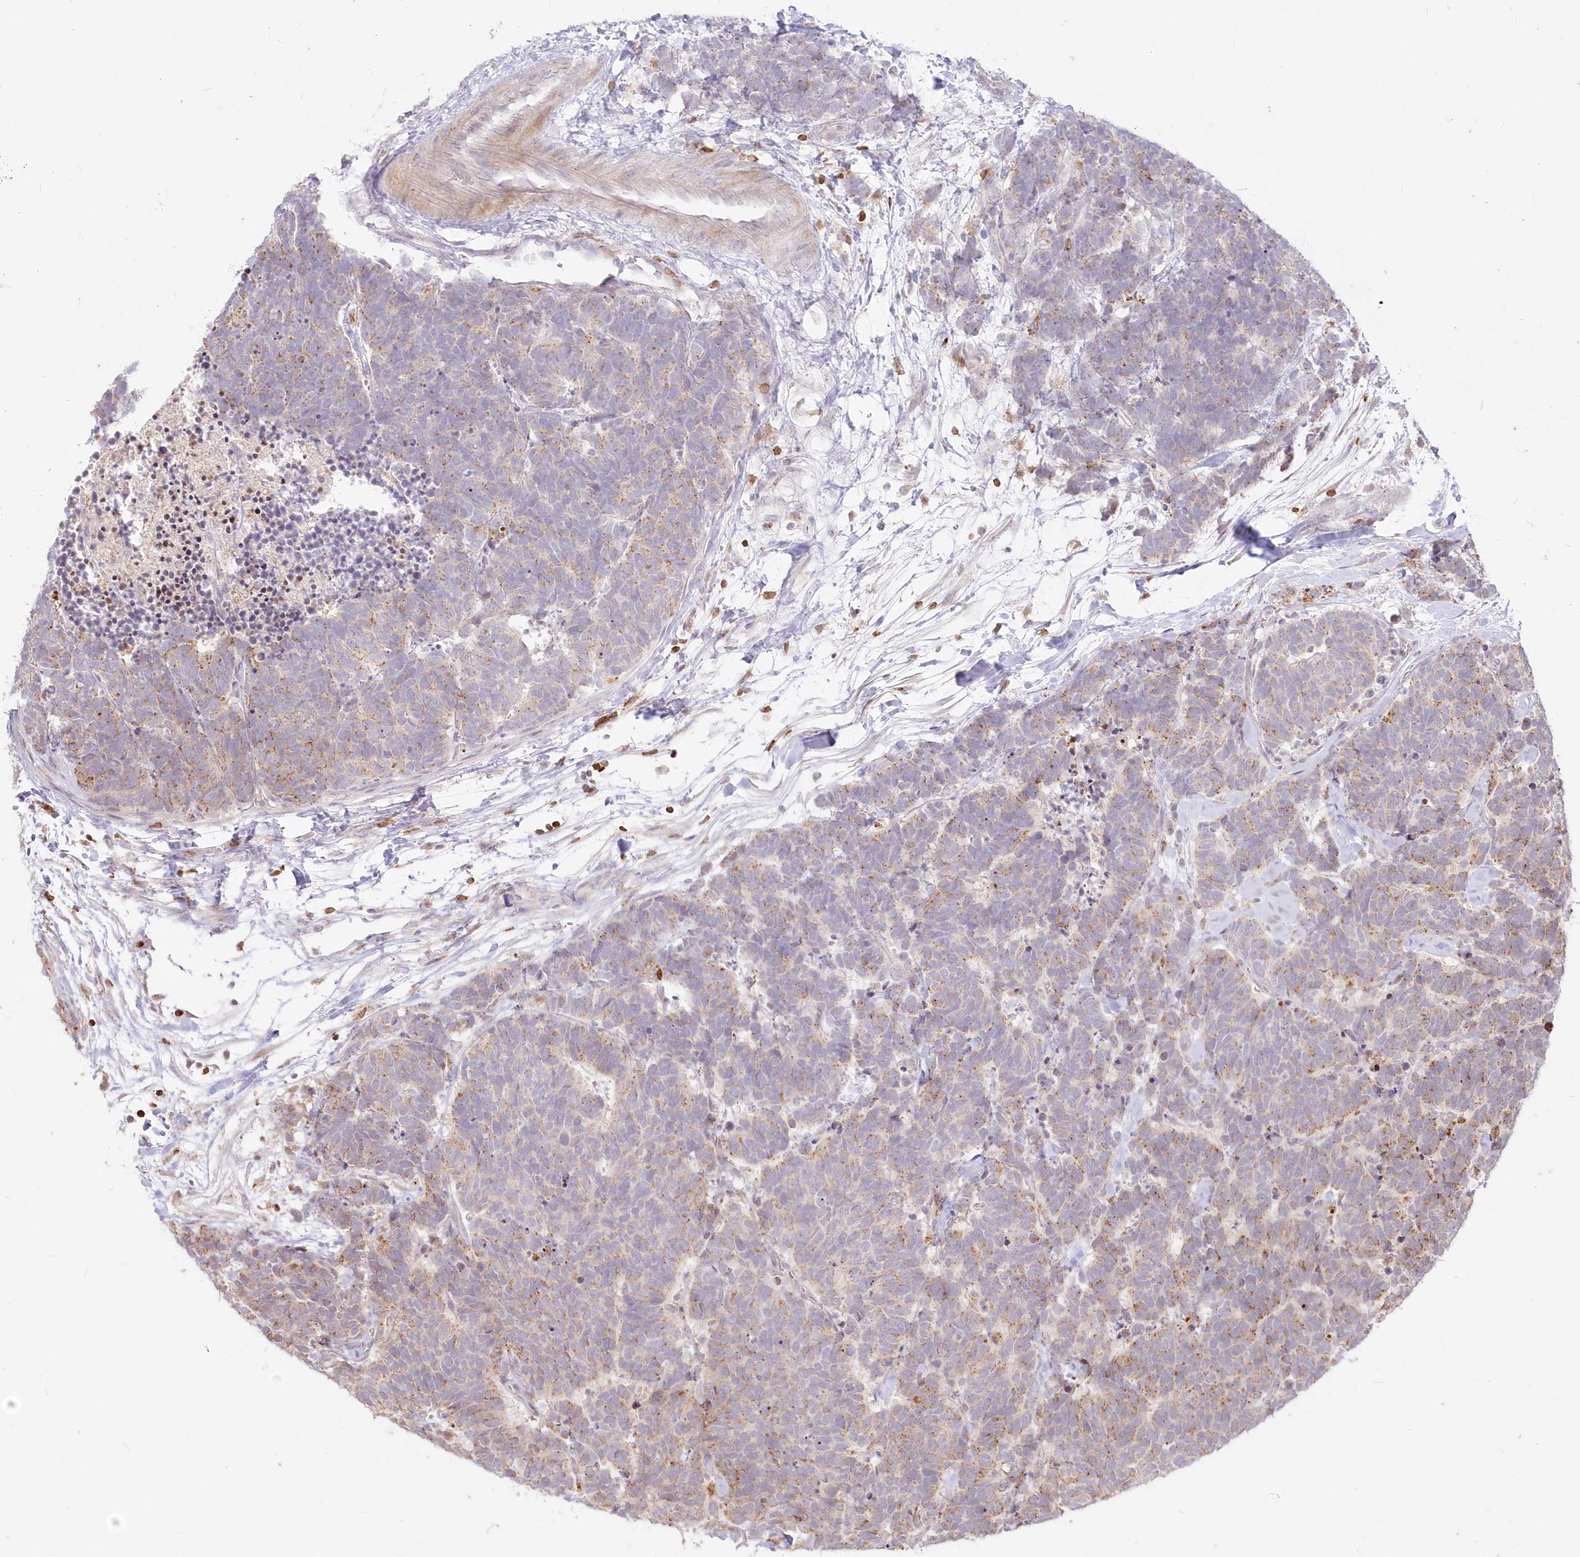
{"staining": {"intensity": "weak", "quantity": "25%-75%", "location": "cytoplasmic/membranous"}, "tissue": "carcinoid", "cell_type": "Tumor cells", "image_type": "cancer", "snomed": [{"axis": "morphology", "description": "Carcinoma, NOS"}, {"axis": "morphology", "description": "Carcinoid, malignant, NOS"}, {"axis": "topography", "description": "Urinary bladder"}], "caption": "IHC photomicrograph of neoplastic tissue: human carcinoid stained using IHC displays low levels of weak protein expression localized specifically in the cytoplasmic/membranous of tumor cells, appearing as a cytoplasmic/membranous brown color.", "gene": "MTMR3", "patient": {"sex": "male", "age": 57}}